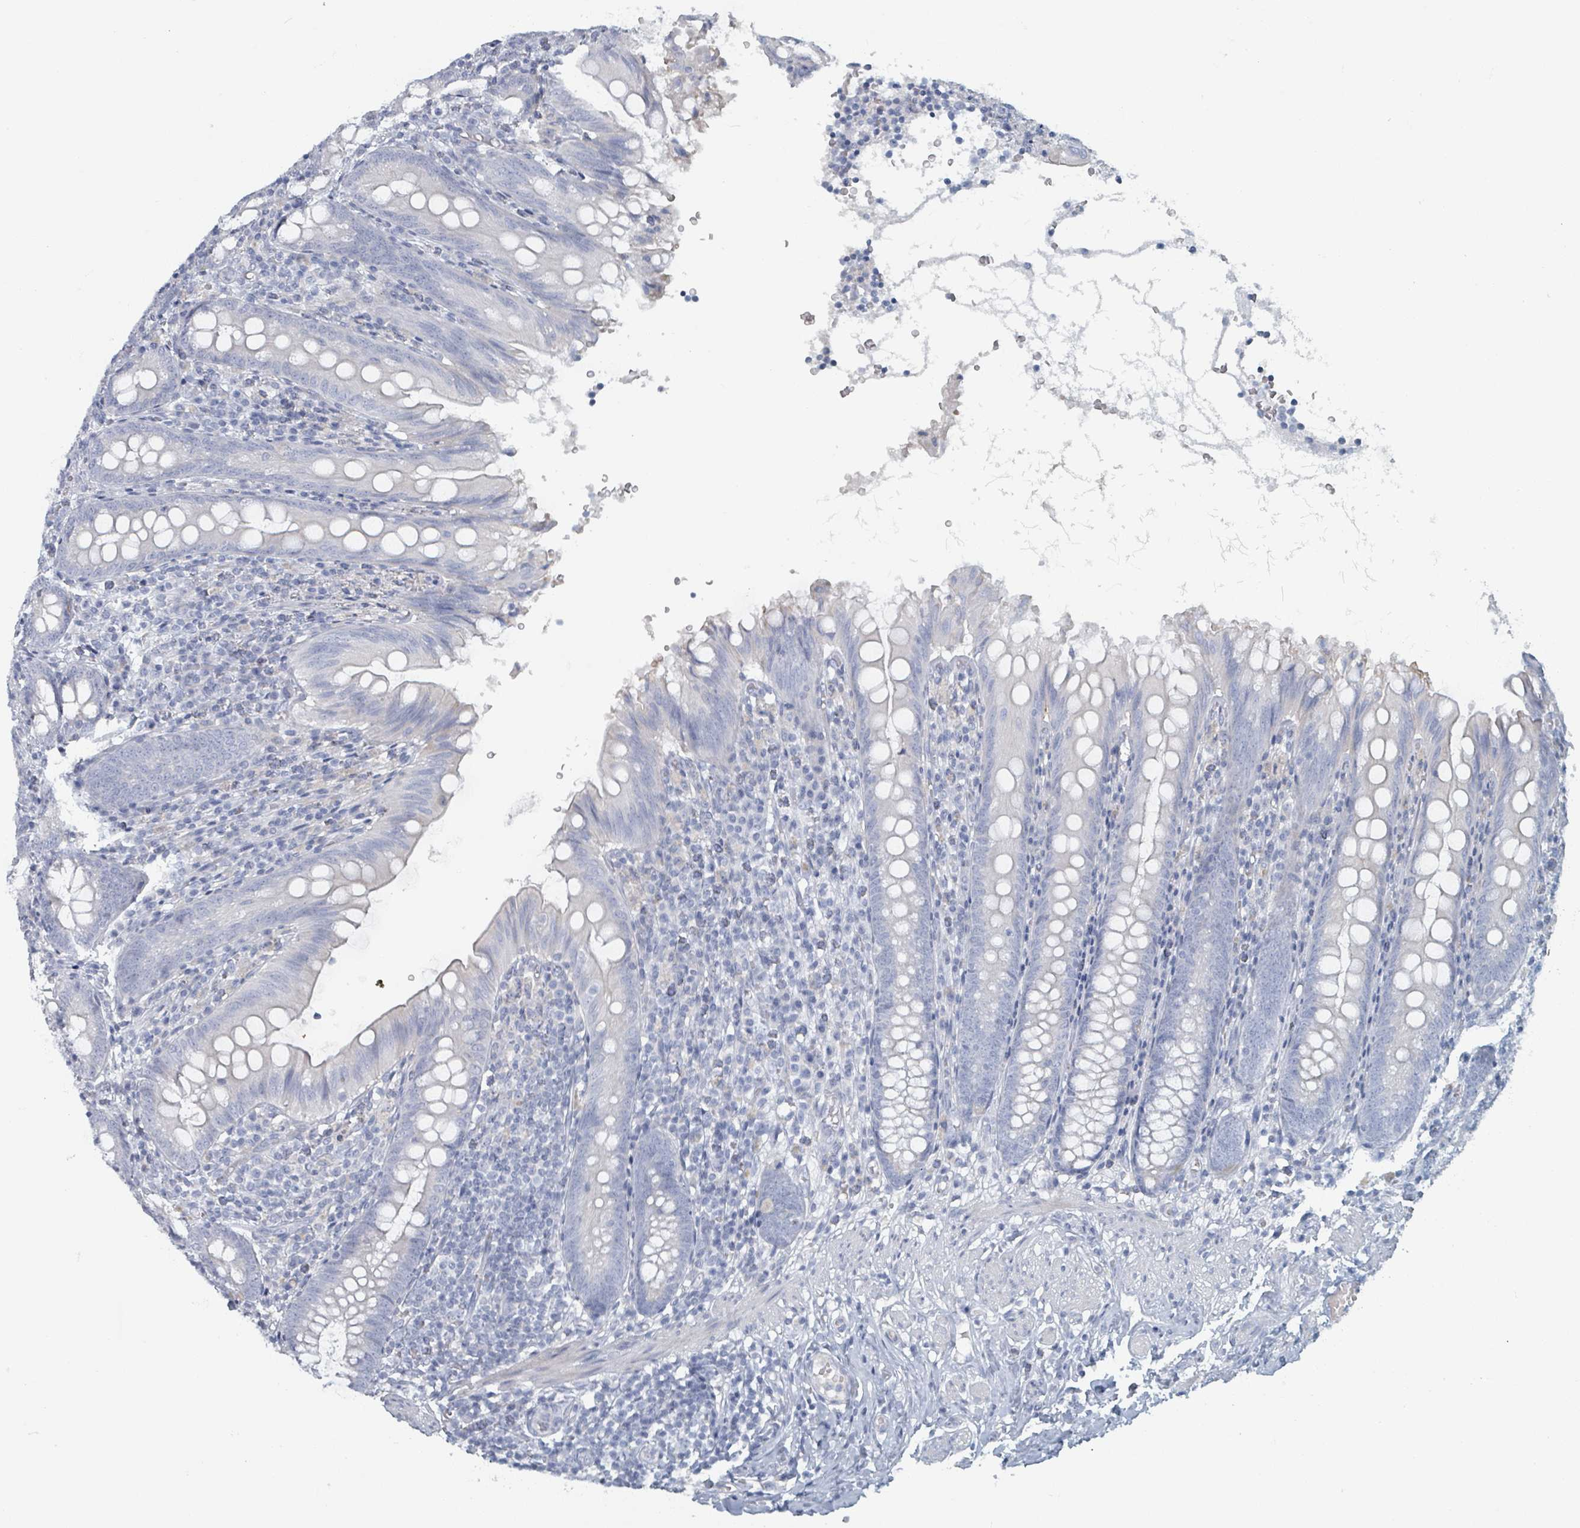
{"staining": {"intensity": "negative", "quantity": "none", "location": "none"}, "tissue": "appendix", "cell_type": "Glandular cells", "image_type": "normal", "snomed": [{"axis": "morphology", "description": "Normal tissue, NOS"}, {"axis": "topography", "description": "Appendix"}], "caption": "IHC of unremarkable human appendix demonstrates no positivity in glandular cells.", "gene": "HEATR5A", "patient": {"sex": "male", "age": 55}}